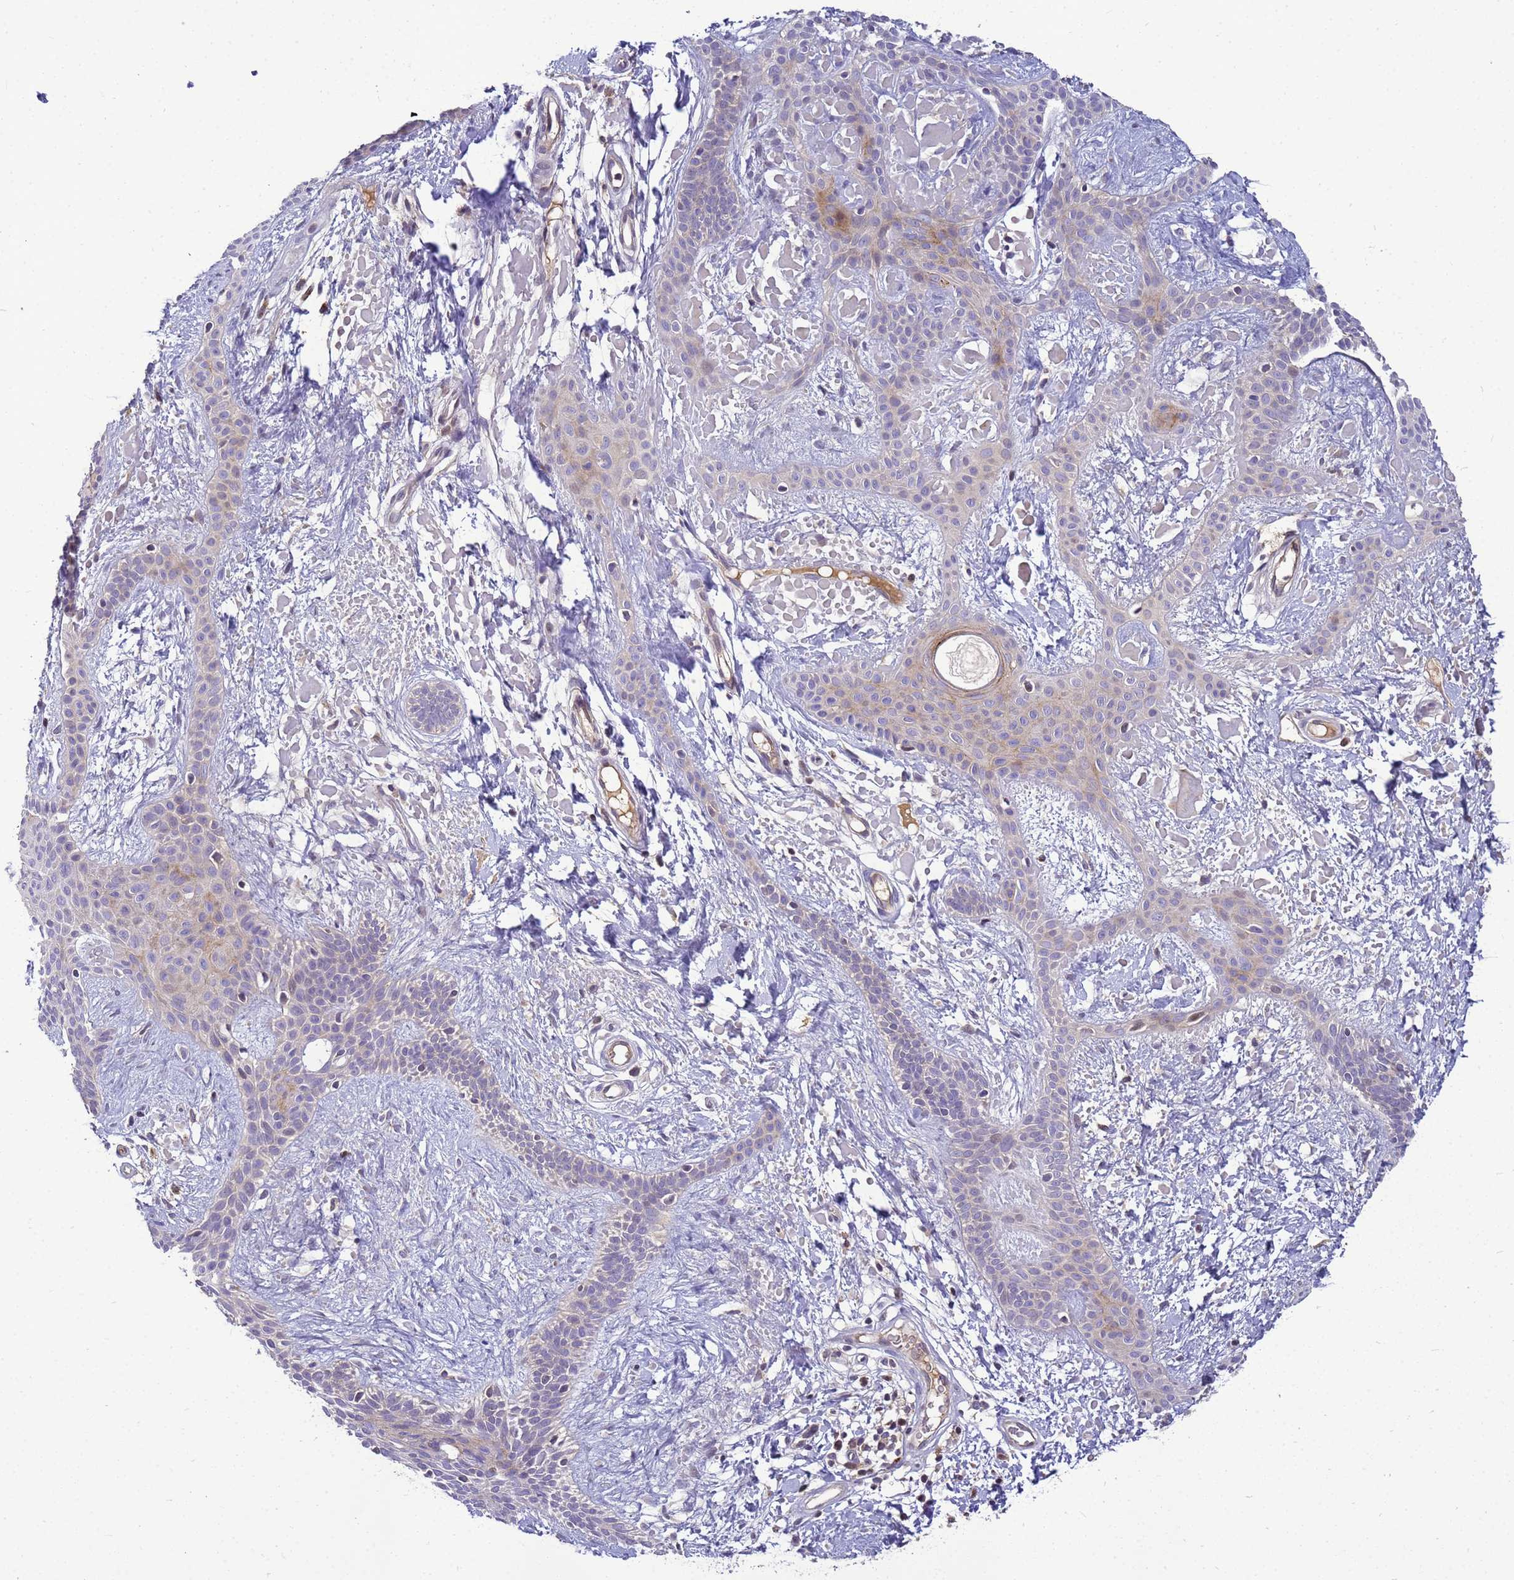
{"staining": {"intensity": "negative", "quantity": "none", "location": "none"}, "tissue": "skin cancer", "cell_type": "Tumor cells", "image_type": "cancer", "snomed": [{"axis": "morphology", "description": "Basal cell carcinoma"}, {"axis": "topography", "description": "Skin"}], "caption": "Immunohistochemical staining of skin basal cell carcinoma reveals no significant staining in tumor cells.", "gene": "TMEM74B", "patient": {"sex": "male", "age": 78}}